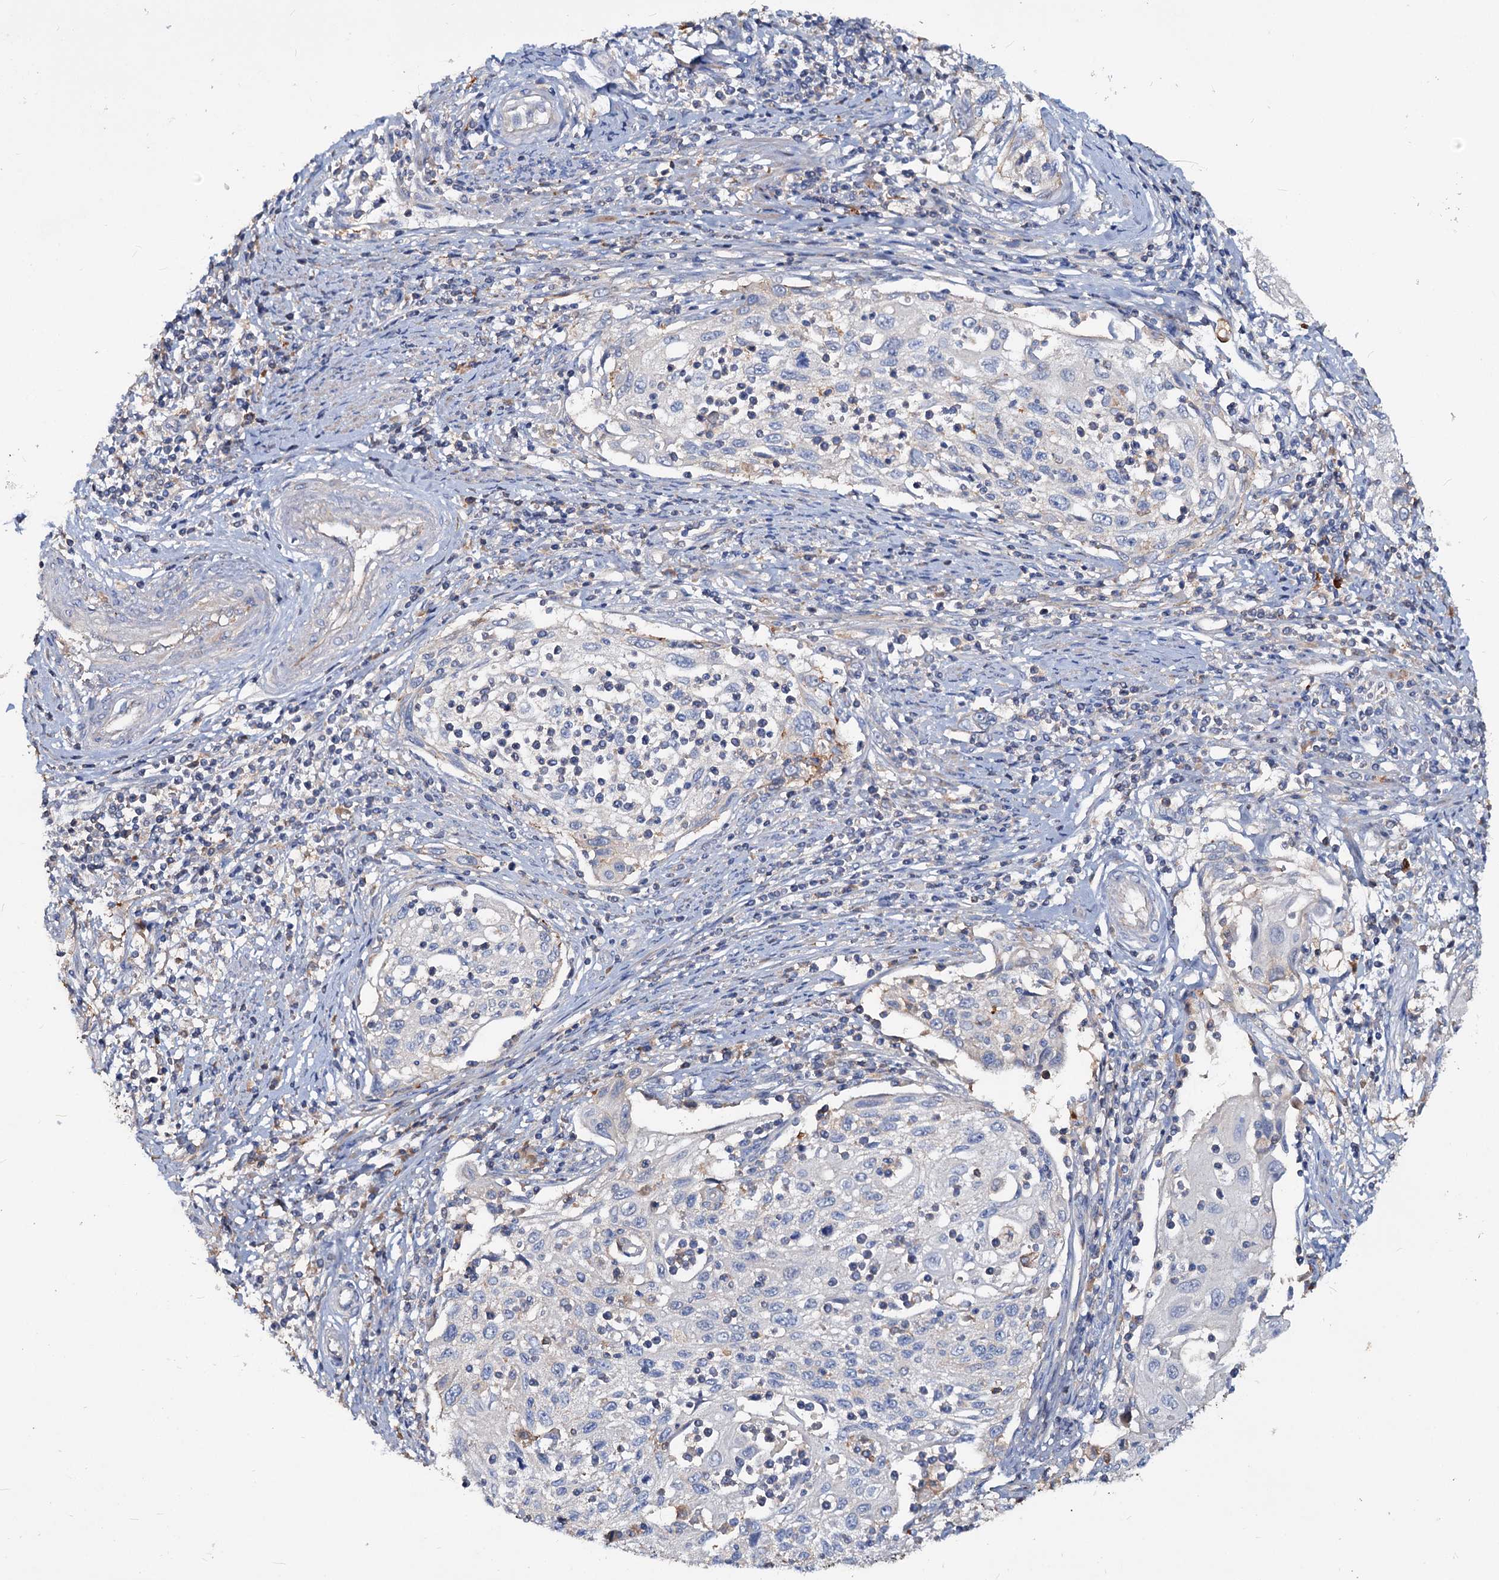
{"staining": {"intensity": "negative", "quantity": "none", "location": "none"}, "tissue": "cervical cancer", "cell_type": "Tumor cells", "image_type": "cancer", "snomed": [{"axis": "morphology", "description": "Squamous cell carcinoma, NOS"}, {"axis": "topography", "description": "Cervix"}], "caption": "Immunohistochemical staining of cervical cancer exhibits no significant staining in tumor cells. (DAB immunohistochemistry (IHC) with hematoxylin counter stain).", "gene": "ACY3", "patient": {"sex": "female", "age": 70}}